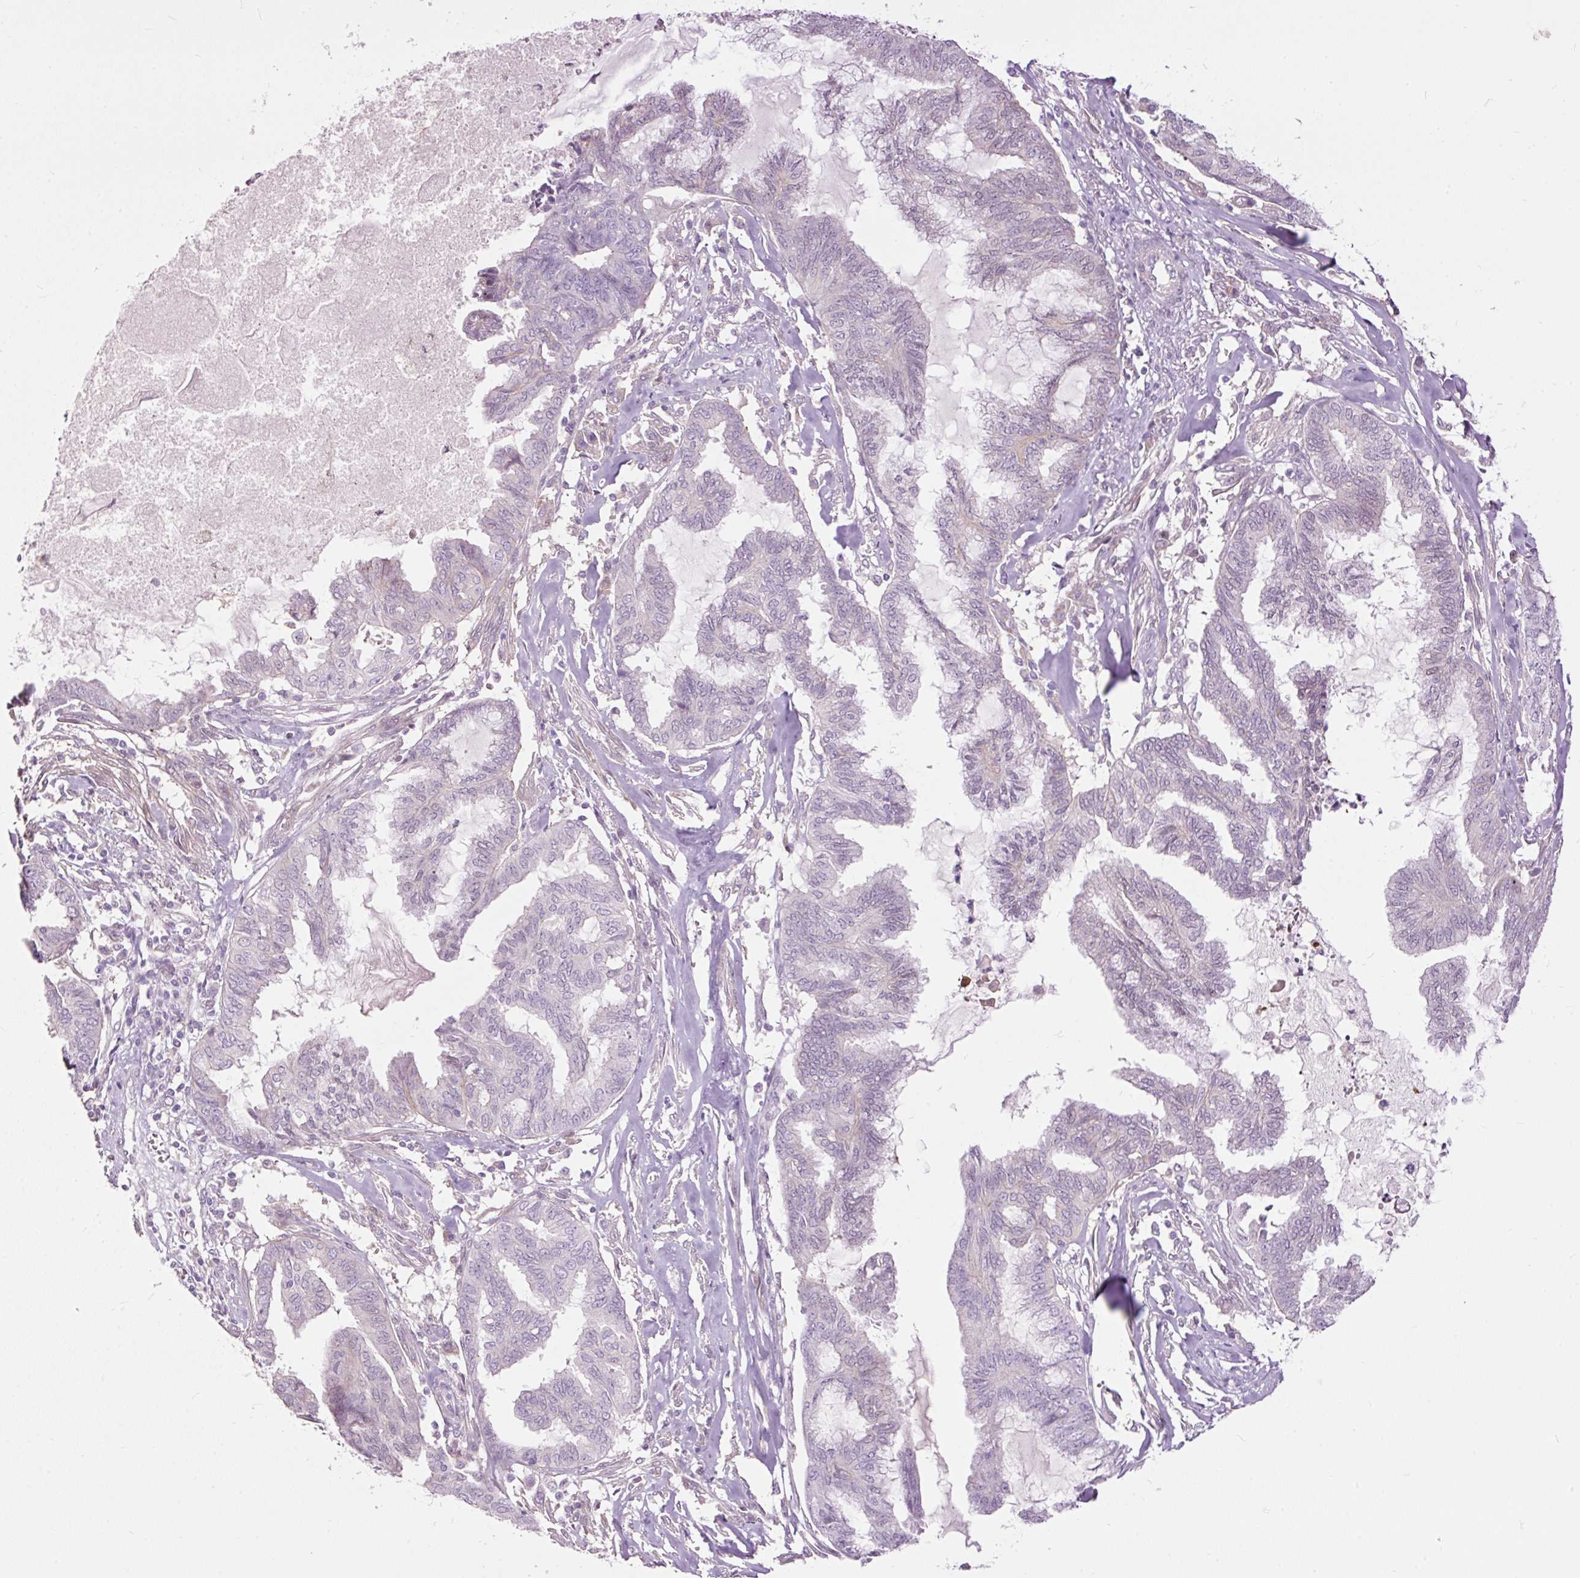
{"staining": {"intensity": "negative", "quantity": "none", "location": "none"}, "tissue": "endometrial cancer", "cell_type": "Tumor cells", "image_type": "cancer", "snomed": [{"axis": "morphology", "description": "Adenocarcinoma, NOS"}, {"axis": "topography", "description": "Endometrium"}], "caption": "Immunohistochemistry (IHC) of adenocarcinoma (endometrial) shows no expression in tumor cells.", "gene": "FCRL4", "patient": {"sex": "female", "age": 86}}